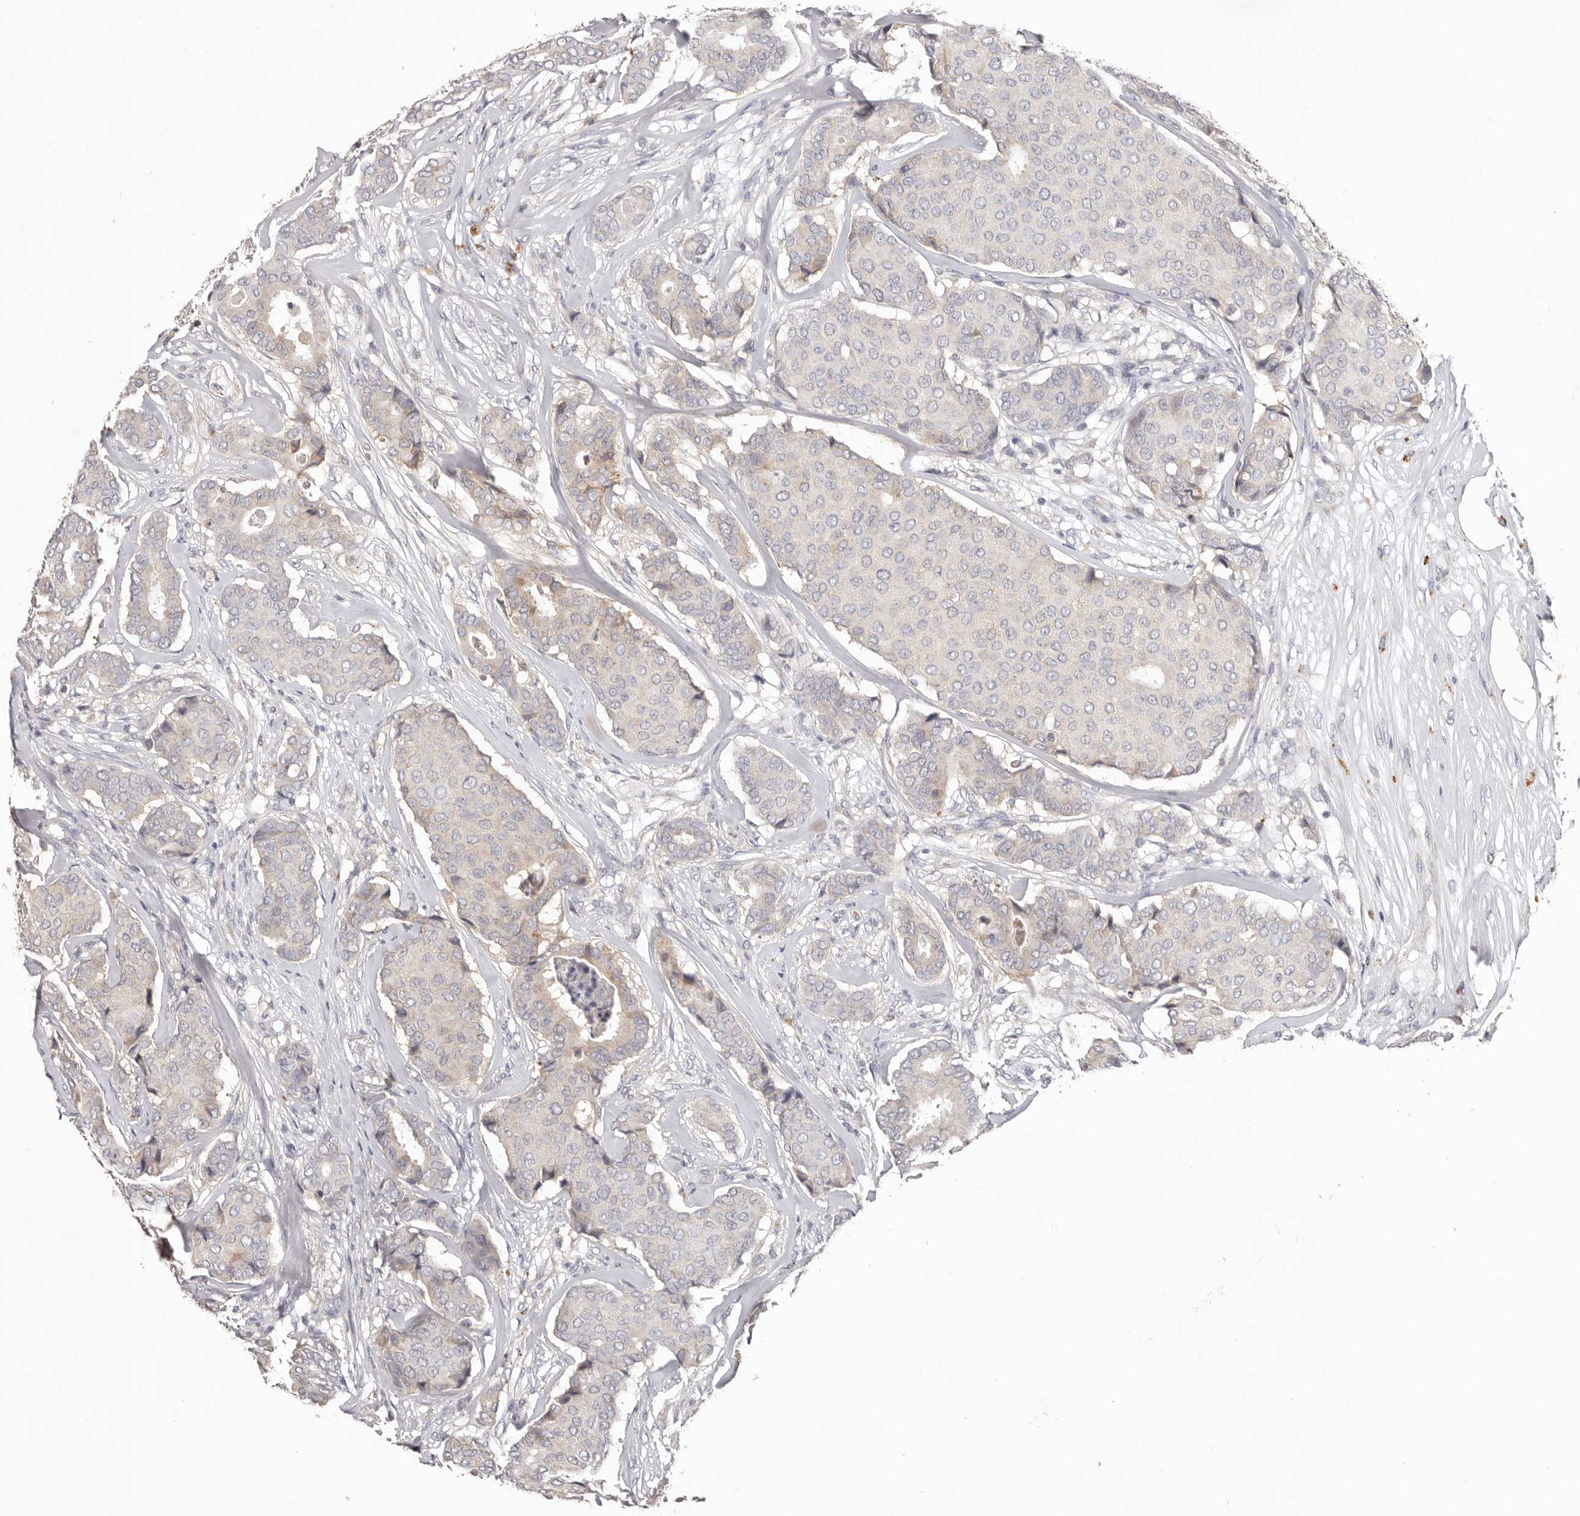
{"staining": {"intensity": "negative", "quantity": "none", "location": "none"}, "tissue": "breast cancer", "cell_type": "Tumor cells", "image_type": "cancer", "snomed": [{"axis": "morphology", "description": "Duct carcinoma"}, {"axis": "topography", "description": "Breast"}], "caption": "An image of human breast cancer (infiltrating ductal carcinoma) is negative for staining in tumor cells.", "gene": "WDR77", "patient": {"sex": "female", "age": 75}}